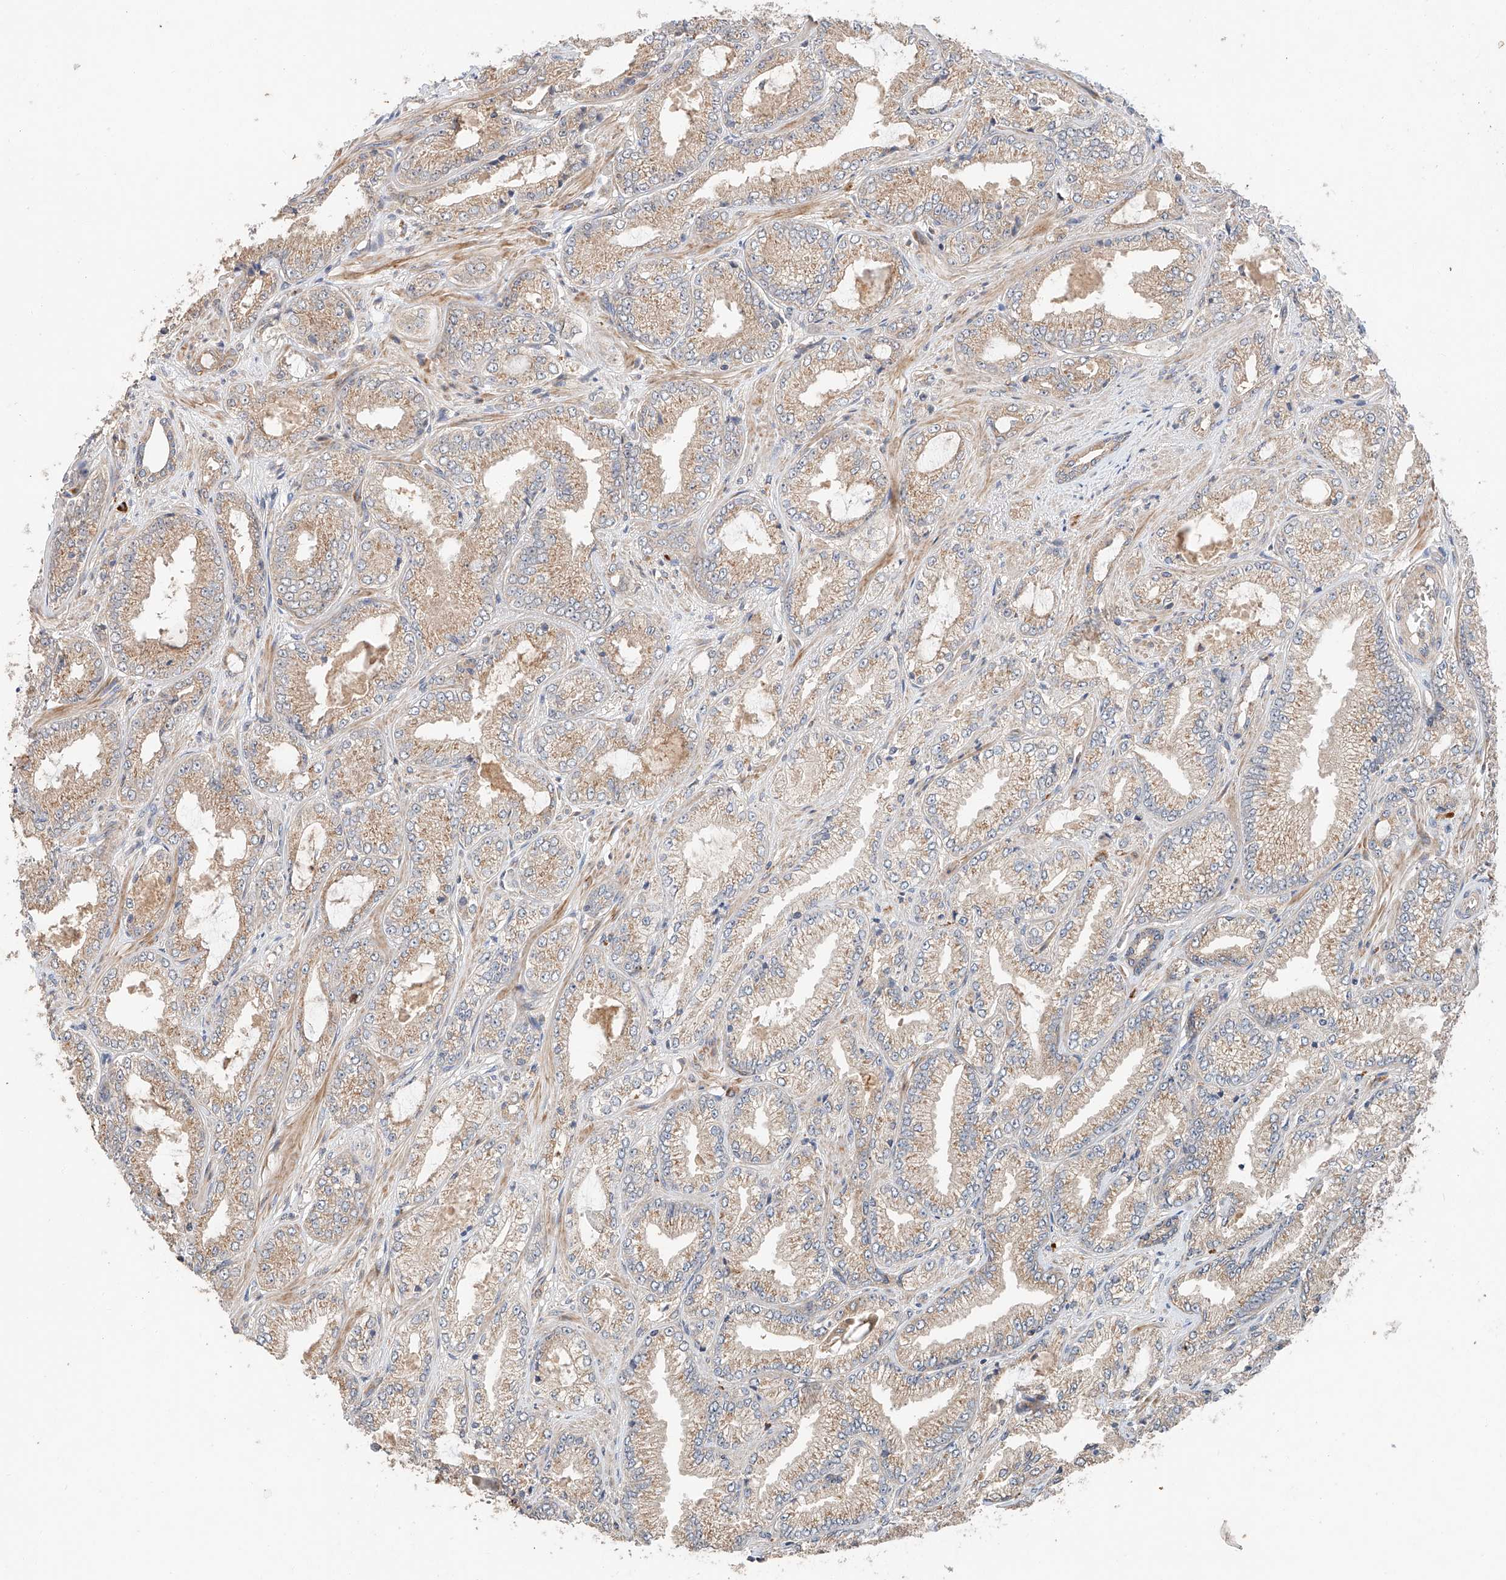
{"staining": {"intensity": "weak", "quantity": ">75%", "location": "cytoplasmic/membranous"}, "tissue": "prostate cancer", "cell_type": "Tumor cells", "image_type": "cancer", "snomed": [{"axis": "morphology", "description": "Adenocarcinoma, High grade"}, {"axis": "topography", "description": "Prostate"}], "caption": "The image exhibits a brown stain indicating the presence of a protein in the cytoplasmic/membranous of tumor cells in prostate cancer (high-grade adenocarcinoma).", "gene": "XPNPEP1", "patient": {"sex": "male", "age": 71}}